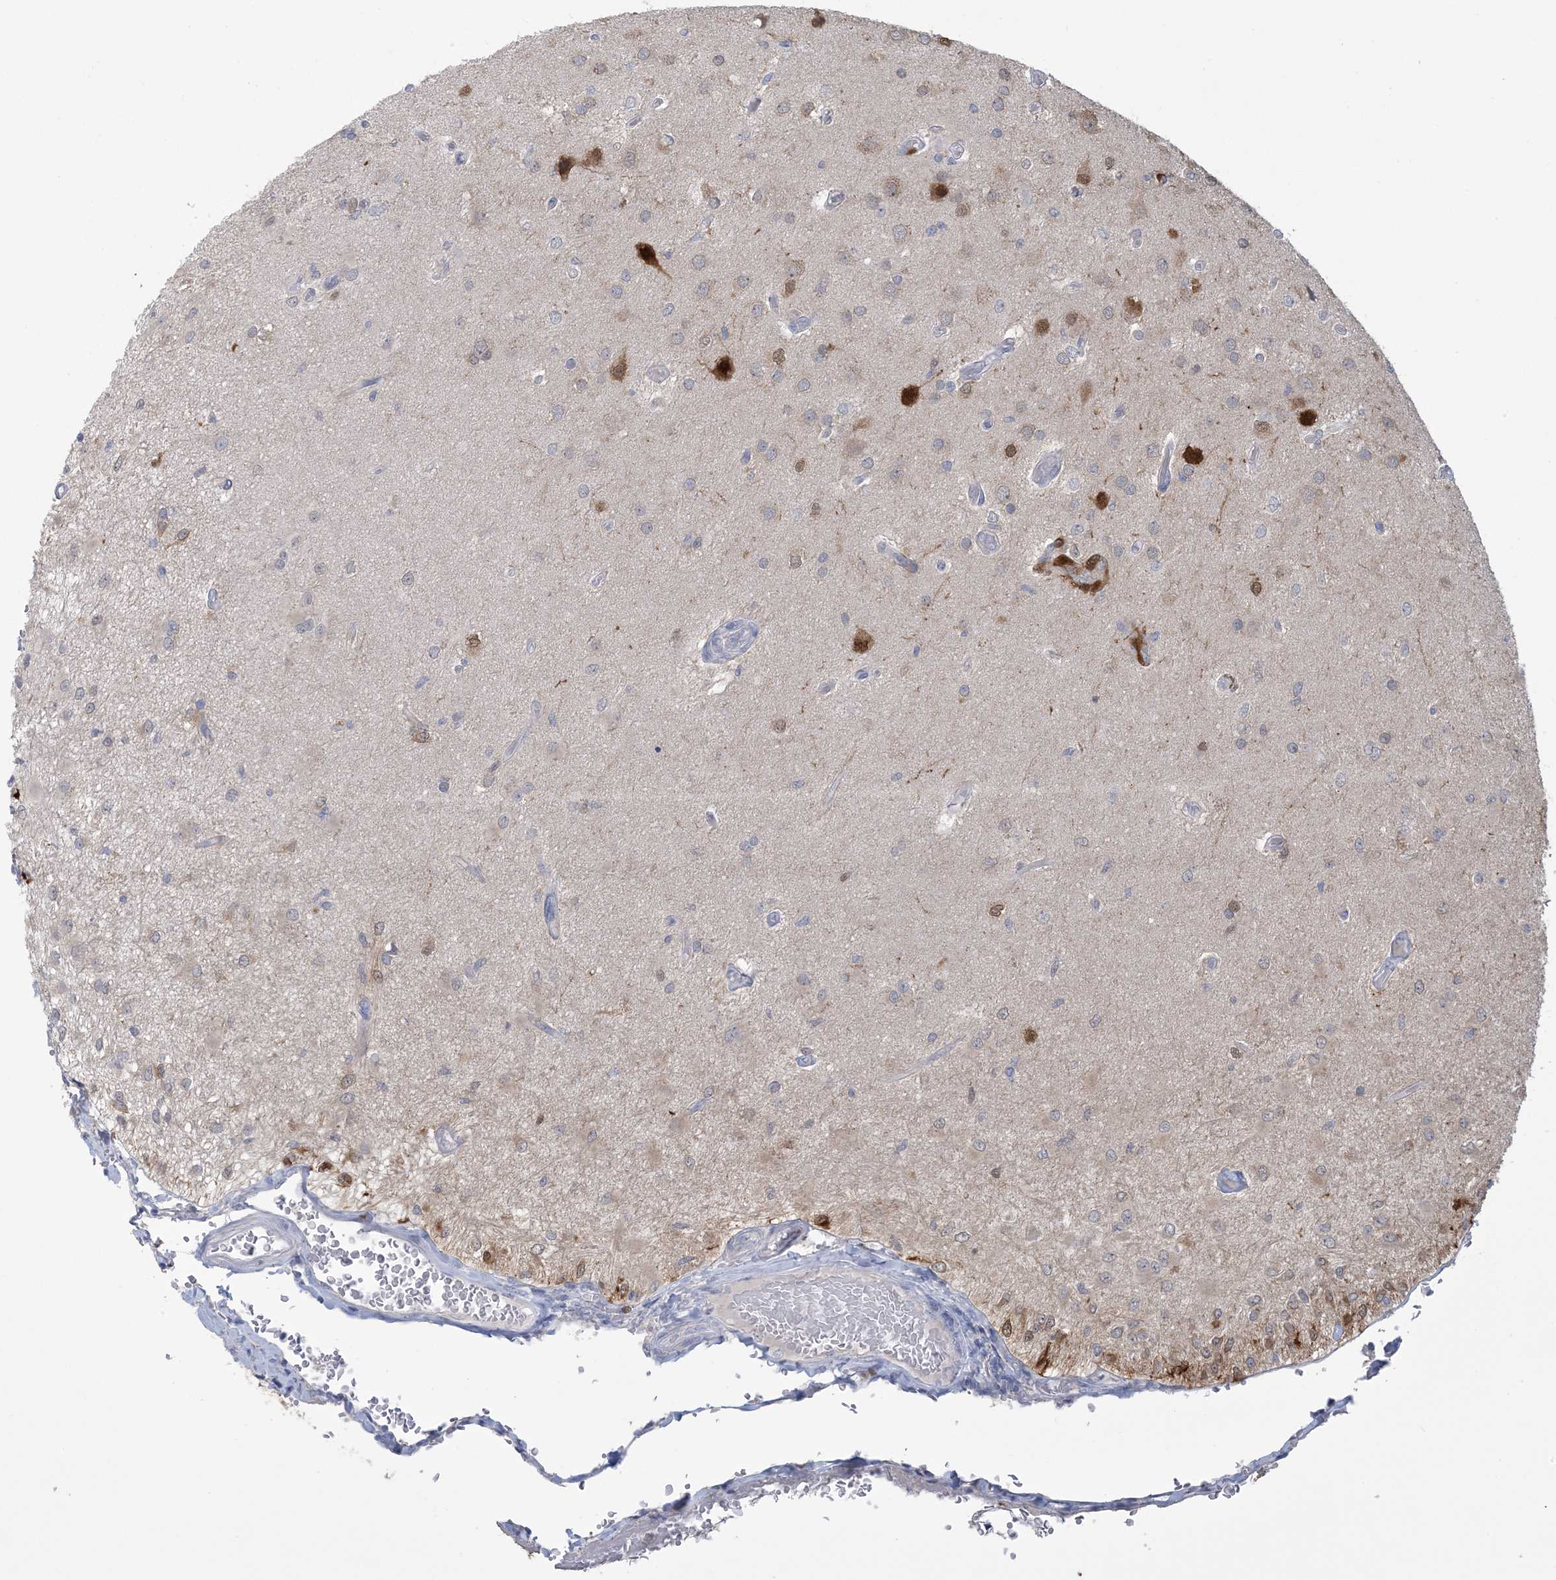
{"staining": {"intensity": "negative", "quantity": "none", "location": "none"}, "tissue": "glioma", "cell_type": "Tumor cells", "image_type": "cancer", "snomed": [{"axis": "morphology", "description": "Normal tissue, NOS"}, {"axis": "morphology", "description": "Glioma, malignant, High grade"}, {"axis": "topography", "description": "Cerebral cortex"}], "caption": "An immunohistochemistry (IHC) micrograph of glioma is shown. There is no staining in tumor cells of glioma.", "gene": "HMGCS1", "patient": {"sex": "male", "age": 77}}